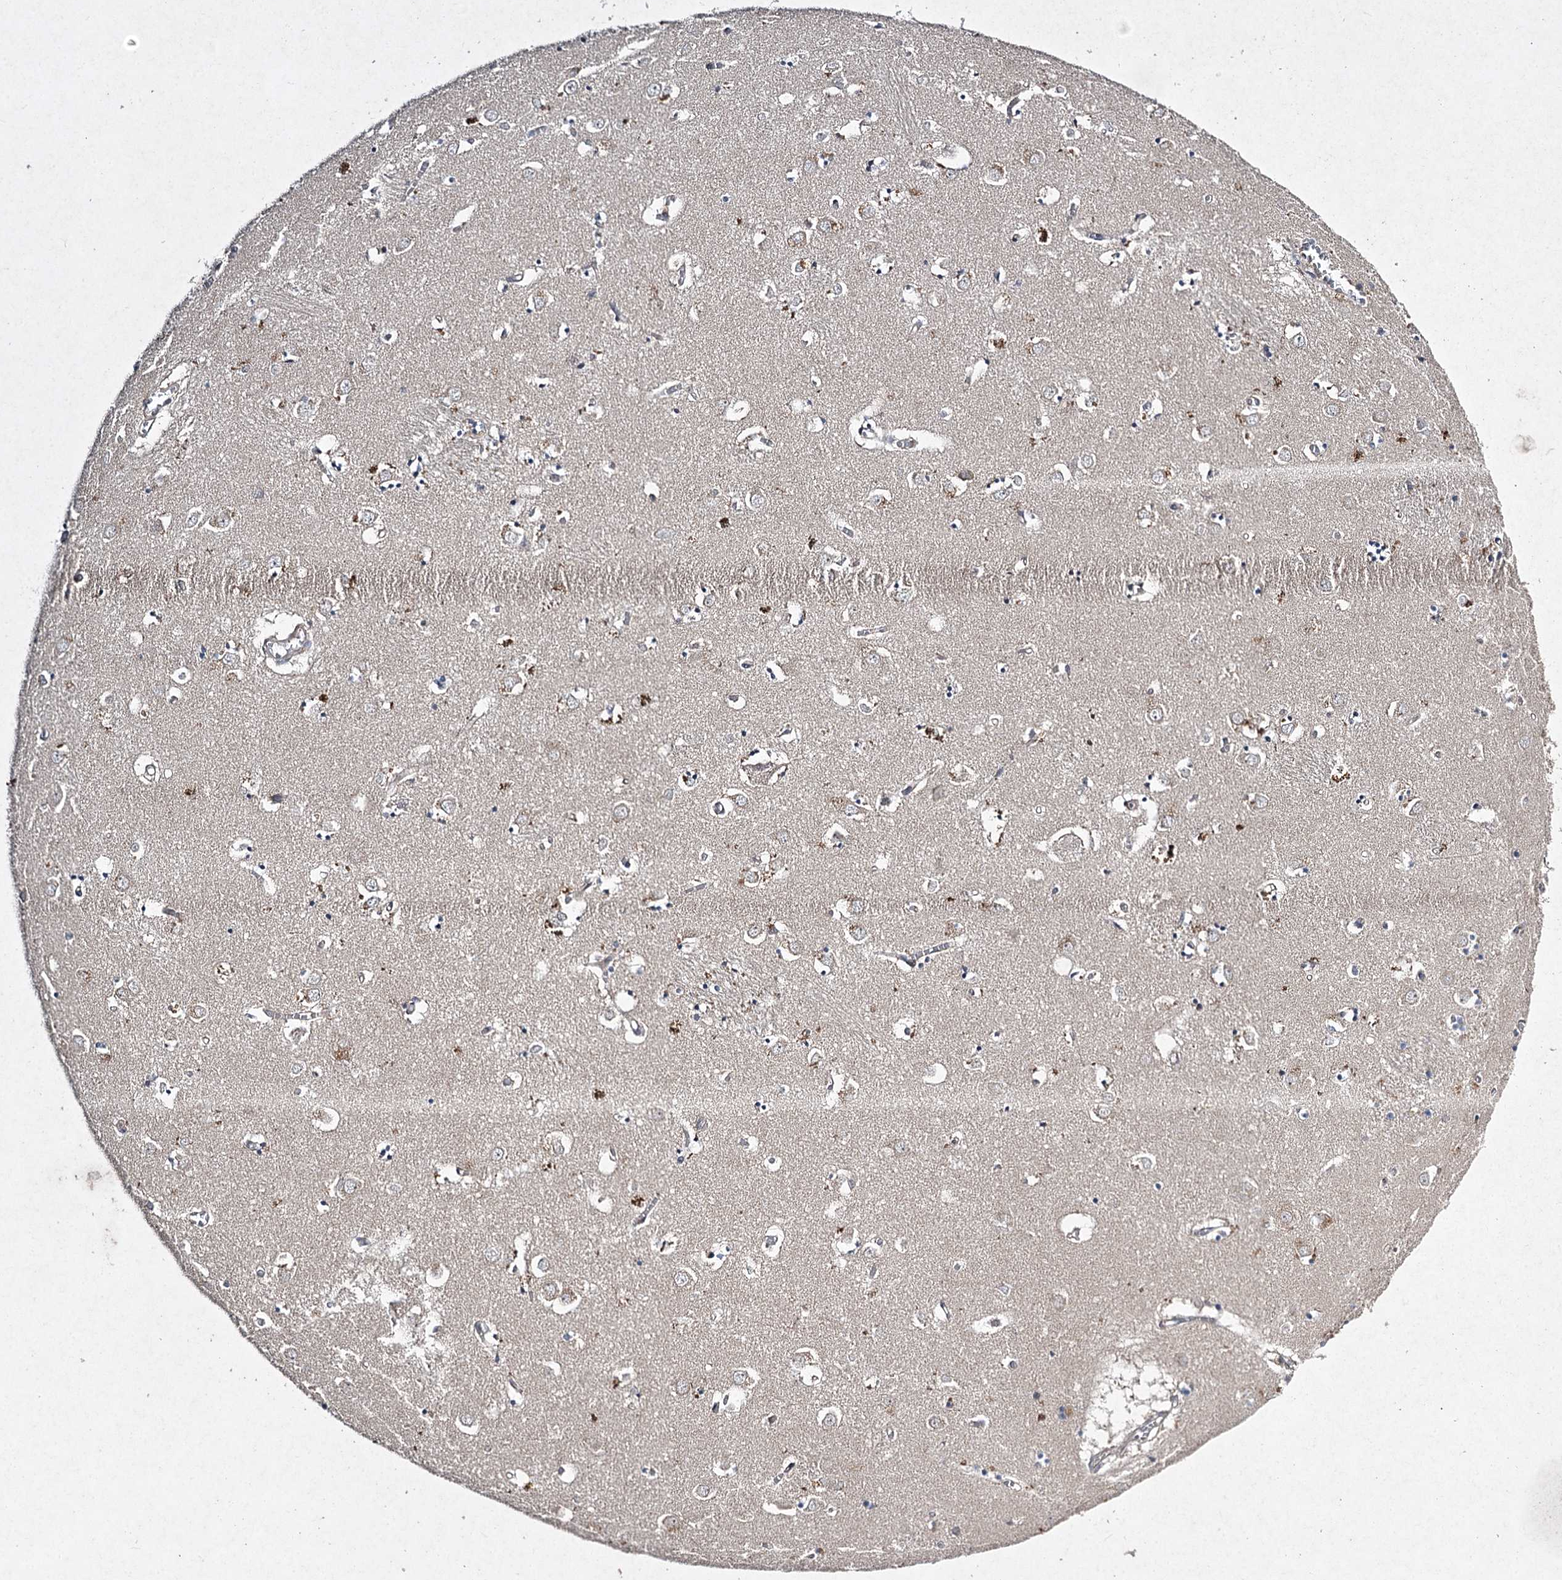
{"staining": {"intensity": "weak", "quantity": "<25%", "location": "cytoplasmic/membranous"}, "tissue": "caudate", "cell_type": "Glial cells", "image_type": "normal", "snomed": [{"axis": "morphology", "description": "Normal tissue, NOS"}, {"axis": "topography", "description": "Lateral ventricle wall"}], "caption": "Glial cells show no significant protein expression in benign caudate. (DAB (3,3'-diaminobenzidine) immunohistochemistry (IHC) visualized using brightfield microscopy, high magnification).", "gene": "FANCL", "patient": {"sex": "male", "age": 70}}